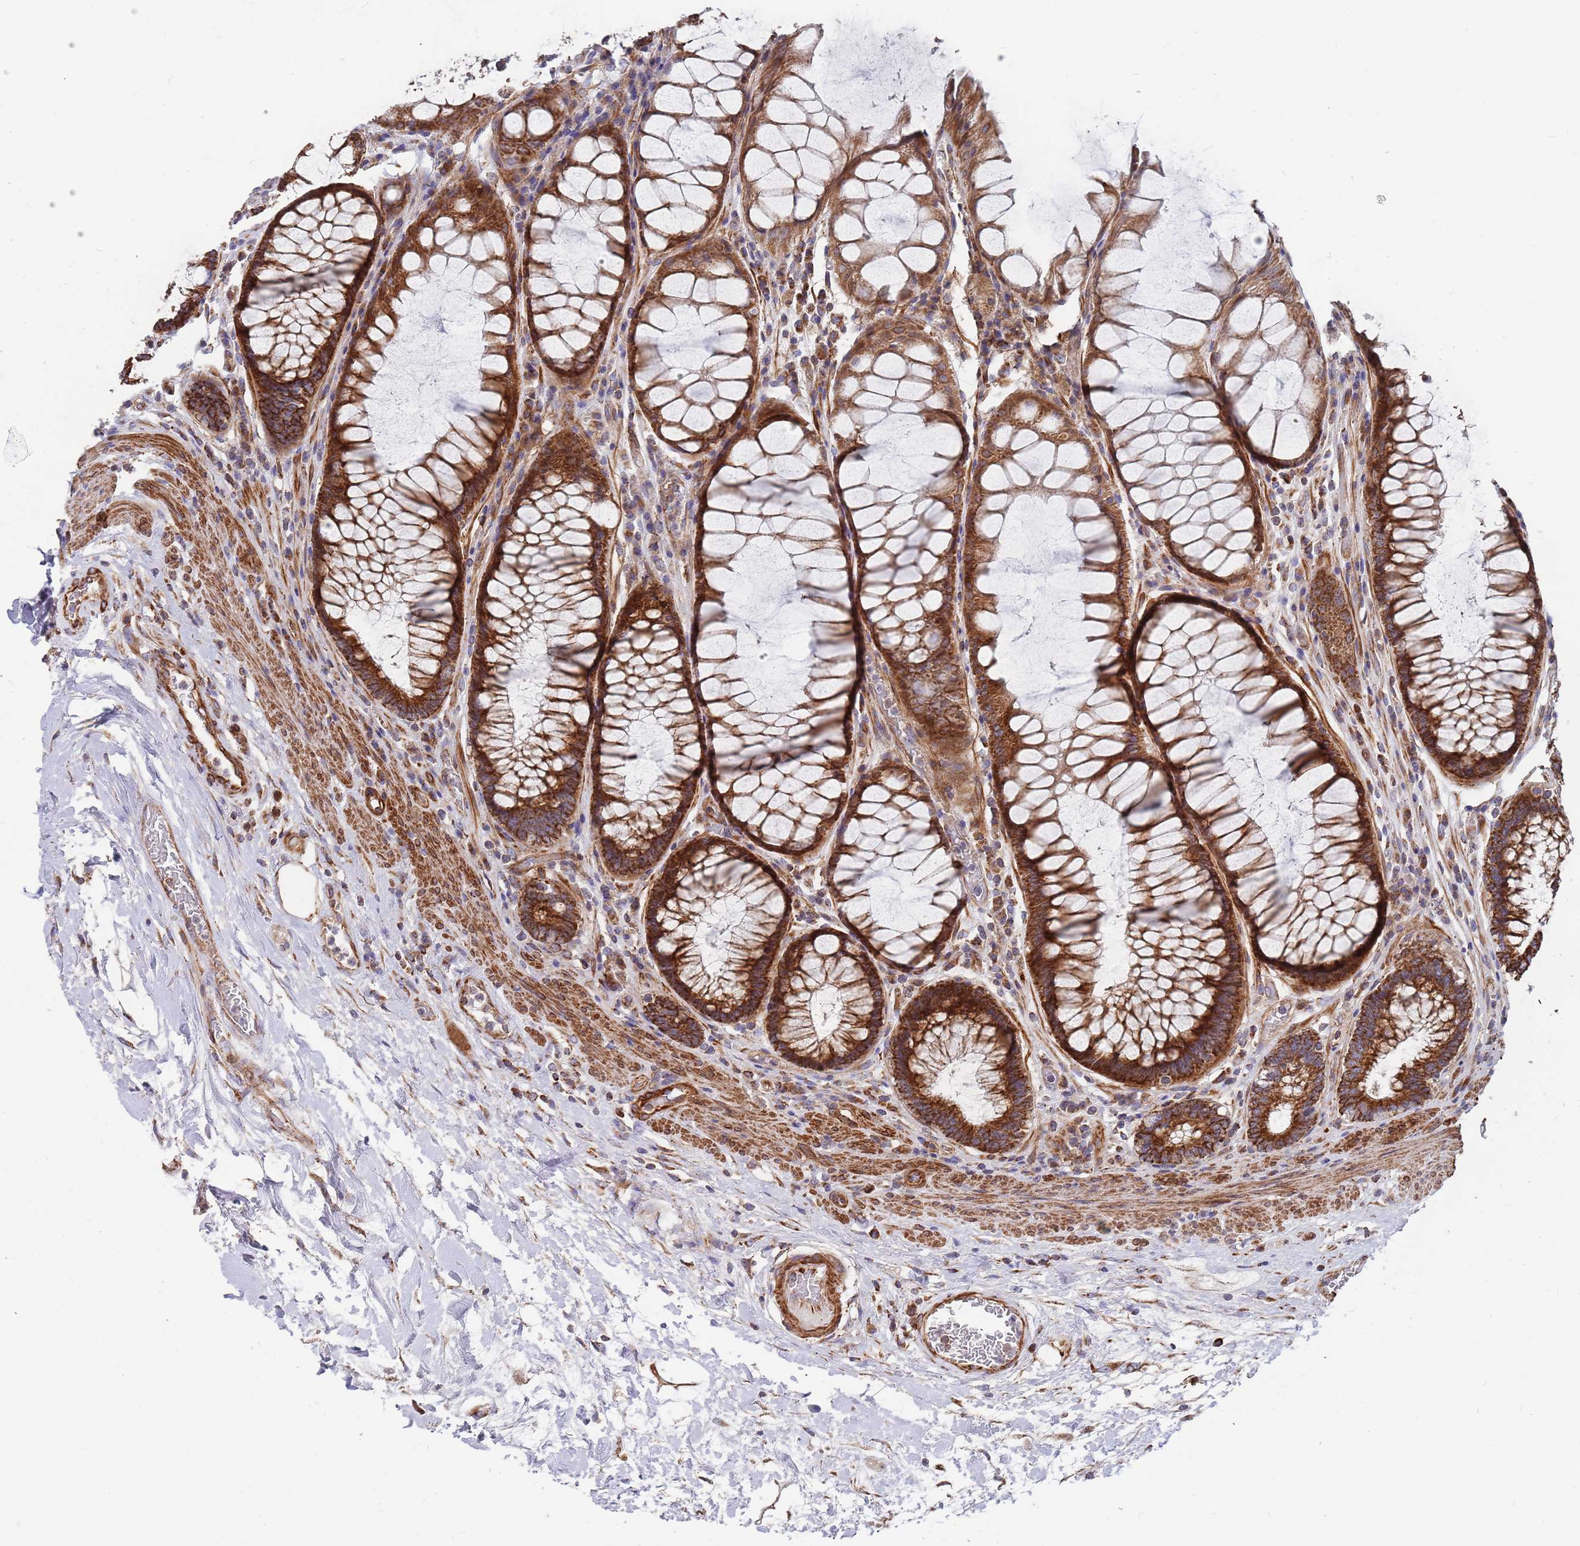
{"staining": {"intensity": "strong", "quantity": ">75%", "location": "cytoplasmic/membranous"}, "tissue": "rectum", "cell_type": "Glandular cells", "image_type": "normal", "snomed": [{"axis": "morphology", "description": "Normal tissue, NOS"}, {"axis": "topography", "description": "Rectum"}], "caption": "This micrograph shows benign rectum stained with immunohistochemistry to label a protein in brown. The cytoplasmic/membranous of glandular cells show strong positivity for the protein. Nuclei are counter-stained blue.", "gene": "WDFY3", "patient": {"sex": "male", "age": 64}}